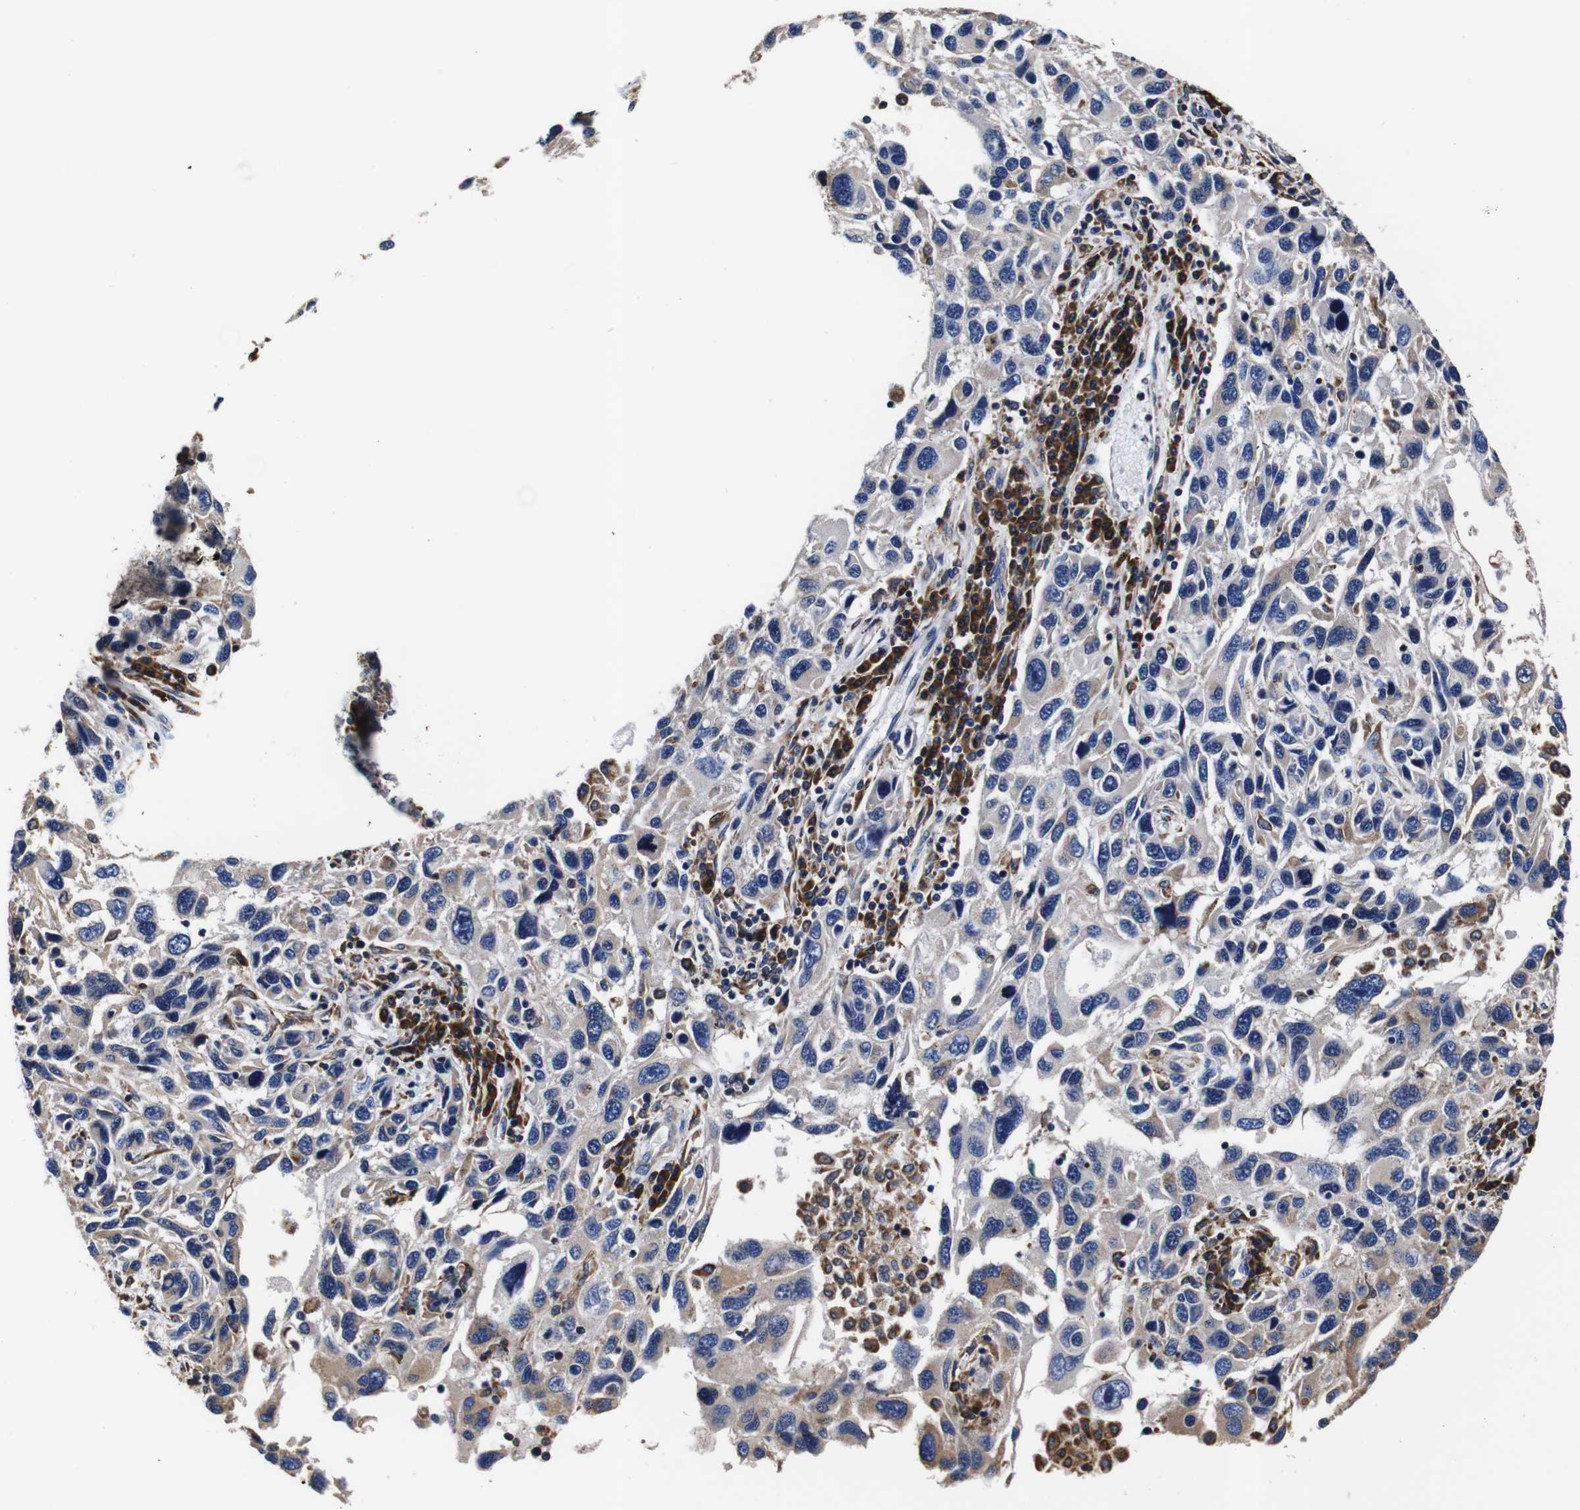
{"staining": {"intensity": "negative", "quantity": "none", "location": "none"}, "tissue": "melanoma", "cell_type": "Tumor cells", "image_type": "cancer", "snomed": [{"axis": "morphology", "description": "Malignant melanoma, NOS"}, {"axis": "topography", "description": "Skin"}], "caption": "A high-resolution micrograph shows IHC staining of melanoma, which displays no significant staining in tumor cells.", "gene": "PPIB", "patient": {"sex": "male", "age": 53}}